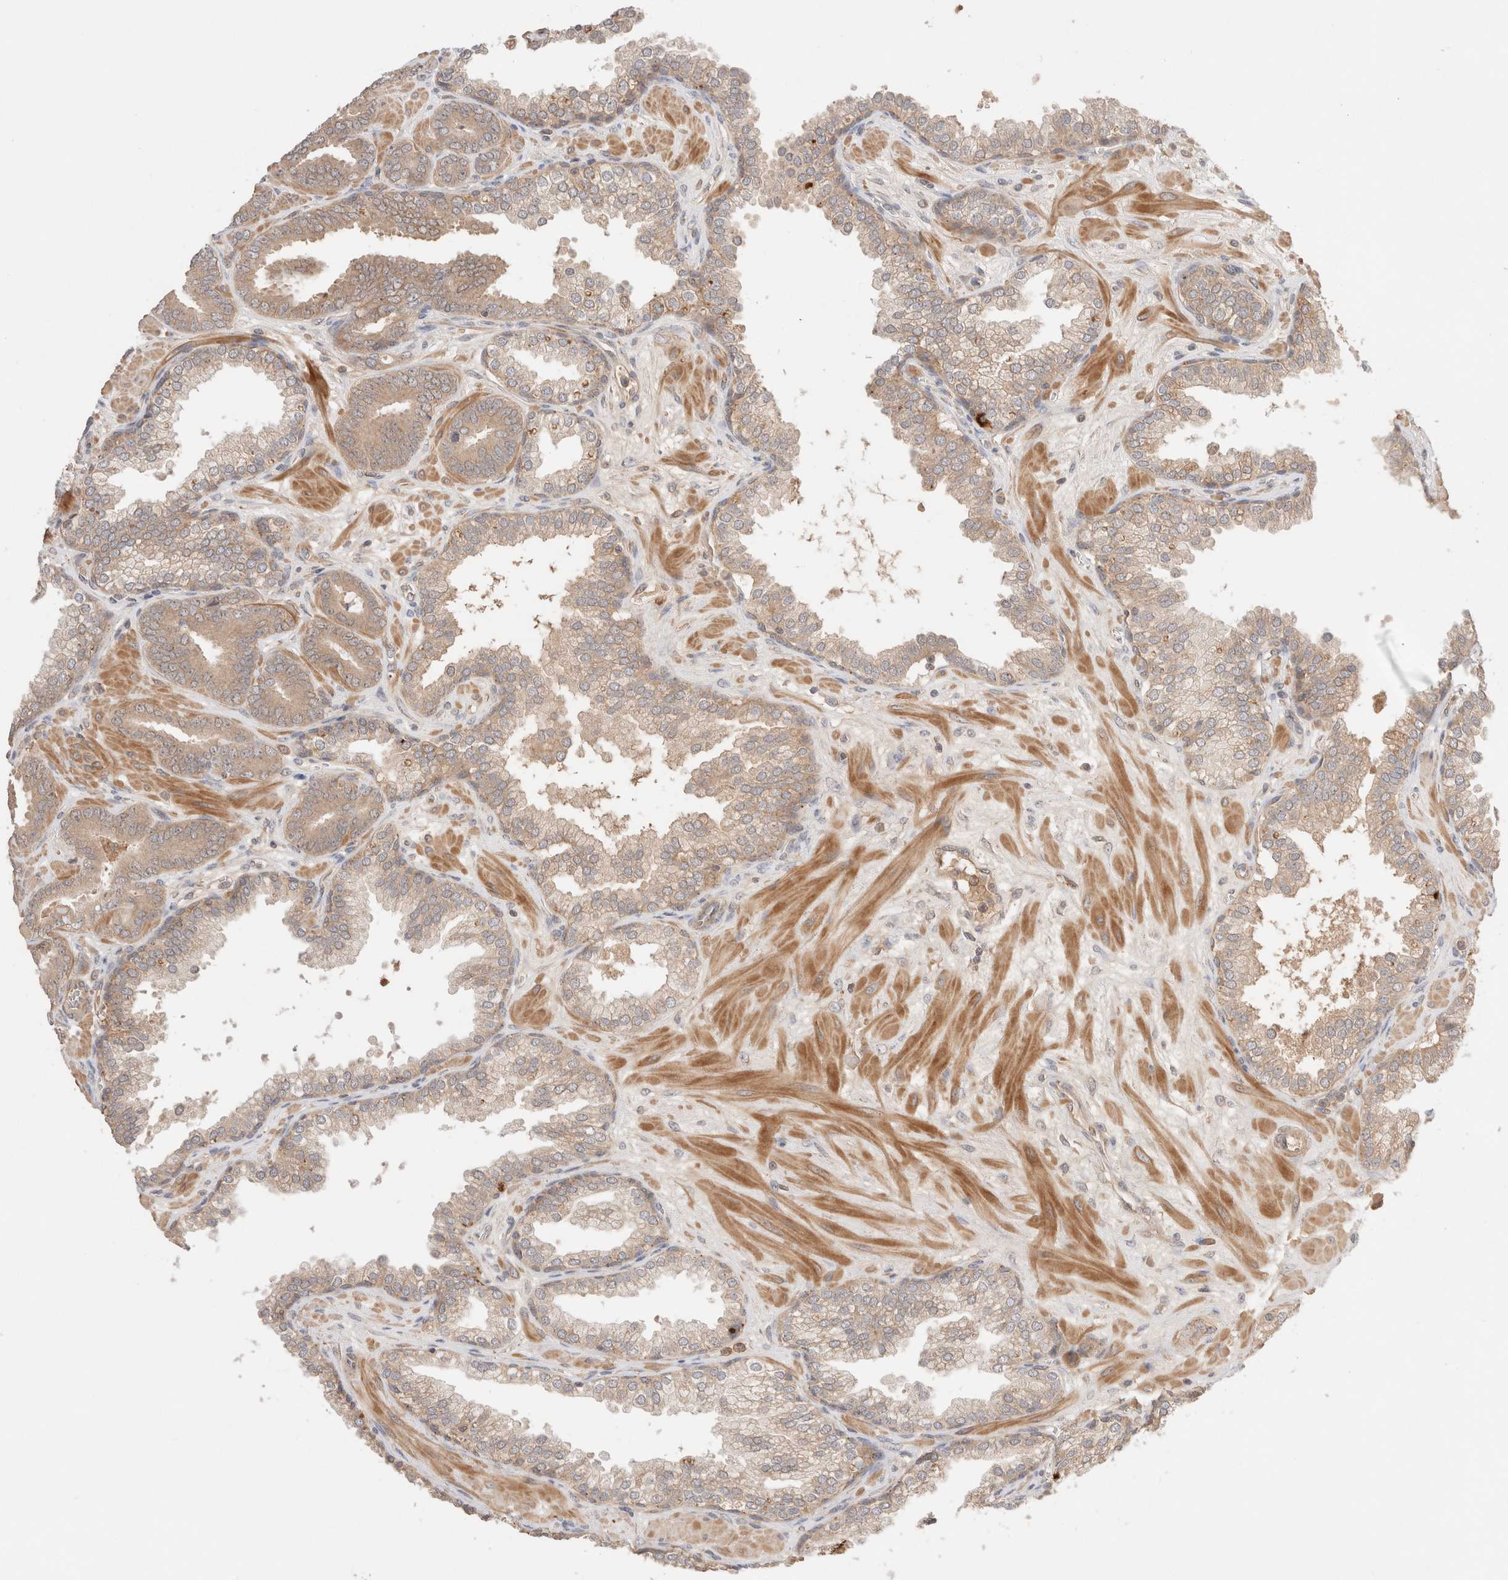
{"staining": {"intensity": "weak", "quantity": ">75%", "location": "cytoplasmic/membranous"}, "tissue": "prostate cancer", "cell_type": "Tumor cells", "image_type": "cancer", "snomed": [{"axis": "morphology", "description": "Adenocarcinoma, Low grade"}, {"axis": "topography", "description": "Prostate"}], "caption": "The image exhibits a brown stain indicating the presence of a protein in the cytoplasmic/membranous of tumor cells in prostate cancer (low-grade adenocarcinoma).", "gene": "CARNMT1", "patient": {"sex": "male", "age": 62}}